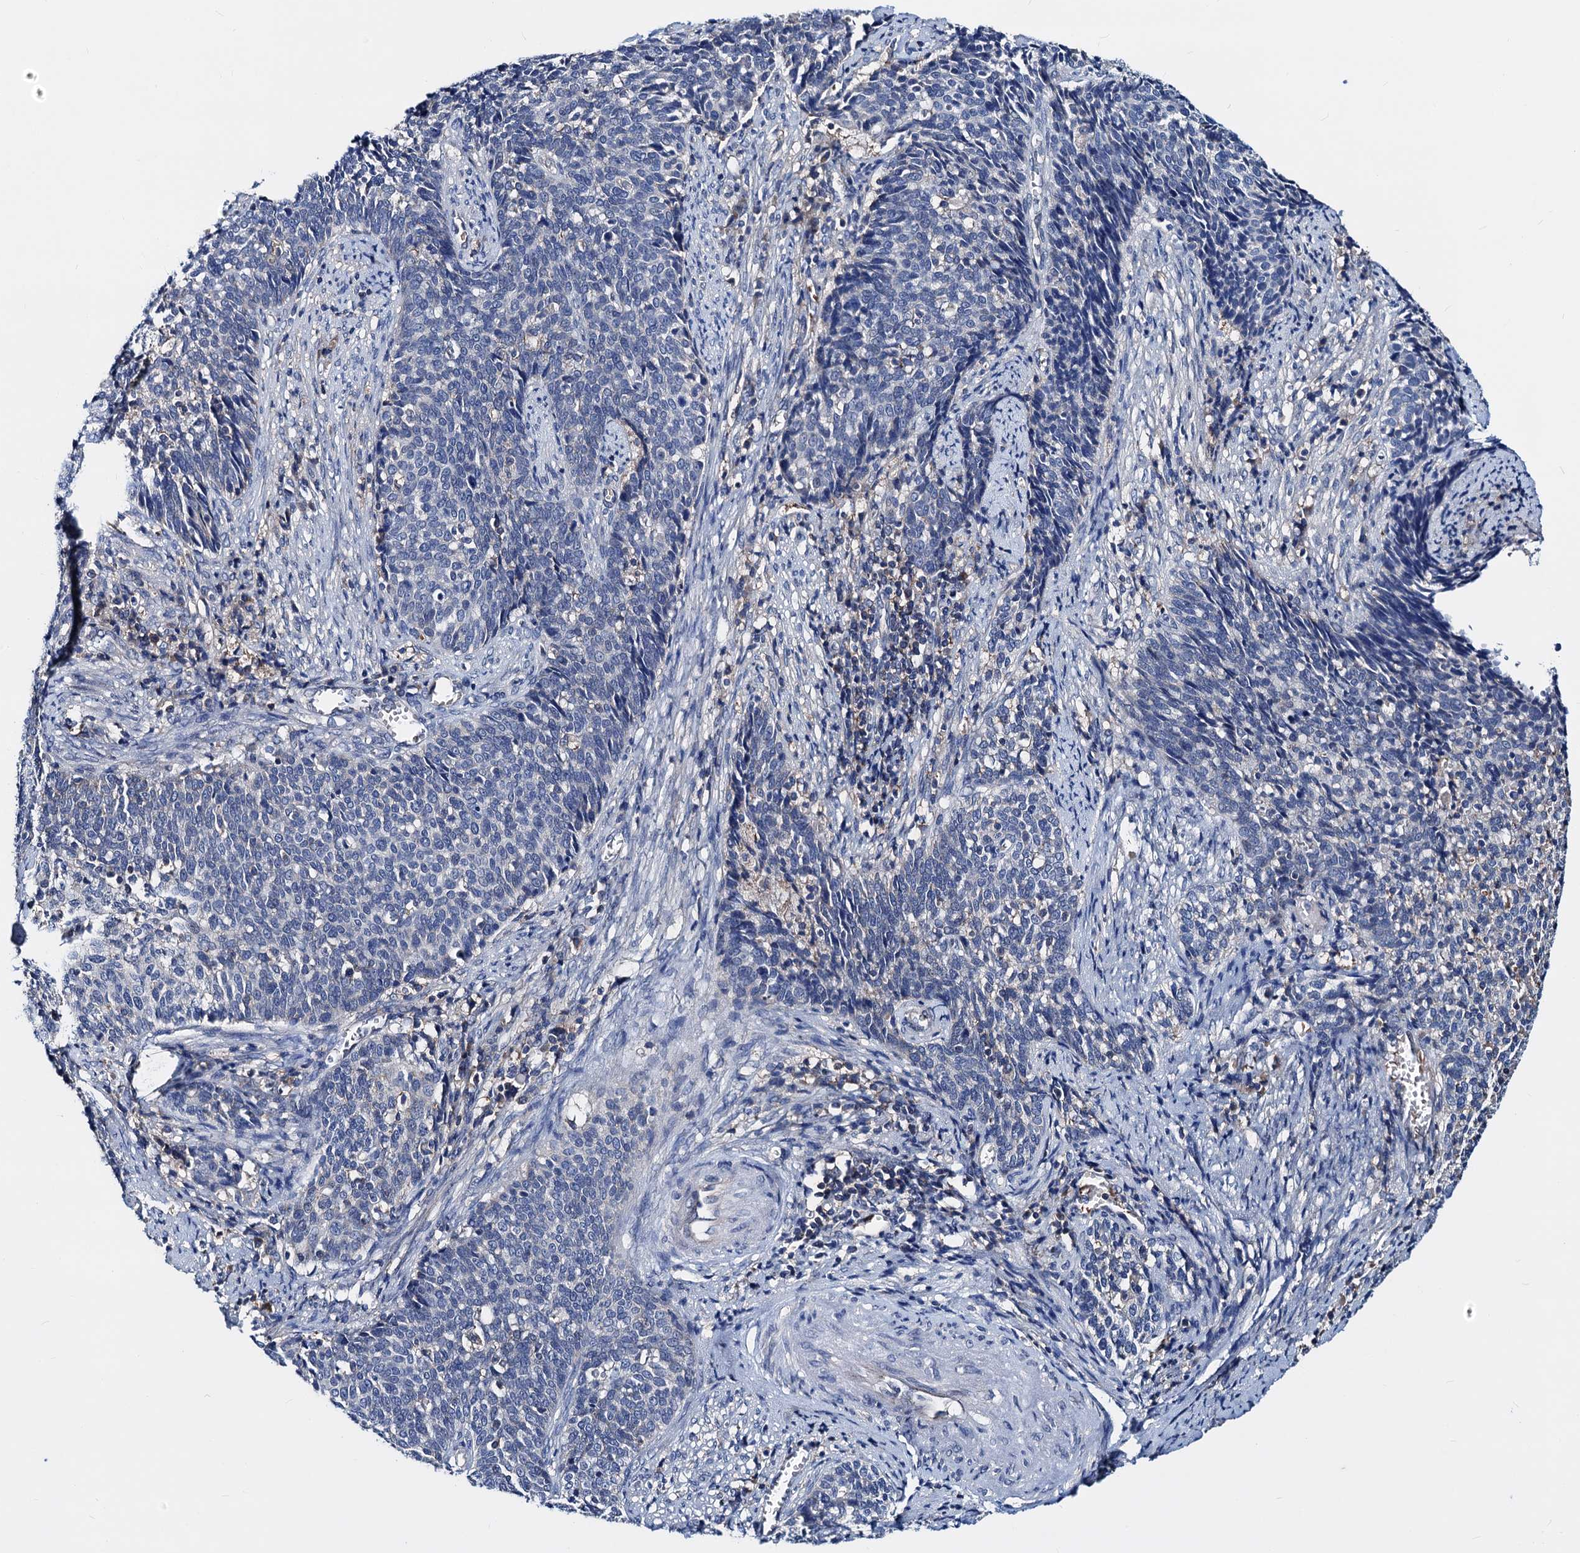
{"staining": {"intensity": "negative", "quantity": "none", "location": "none"}, "tissue": "cervical cancer", "cell_type": "Tumor cells", "image_type": "cancer", "snomed": [{"axis": "morphology", "description": "Squamous cell carcinoma, NOS"}, {"axis": "topography", "description": "Cervix"}], "caption": "Tumor cells are negative for protein expression in human cervical squamous cell carcinoma. (Stains: DAB immunohistochemistry (IHC) with hematoxylin counter stain, Microscopy: brightfield microscopy at high magnification).", "gene": "GCOM1", "patient": {"sex": "female", "age": 39}}